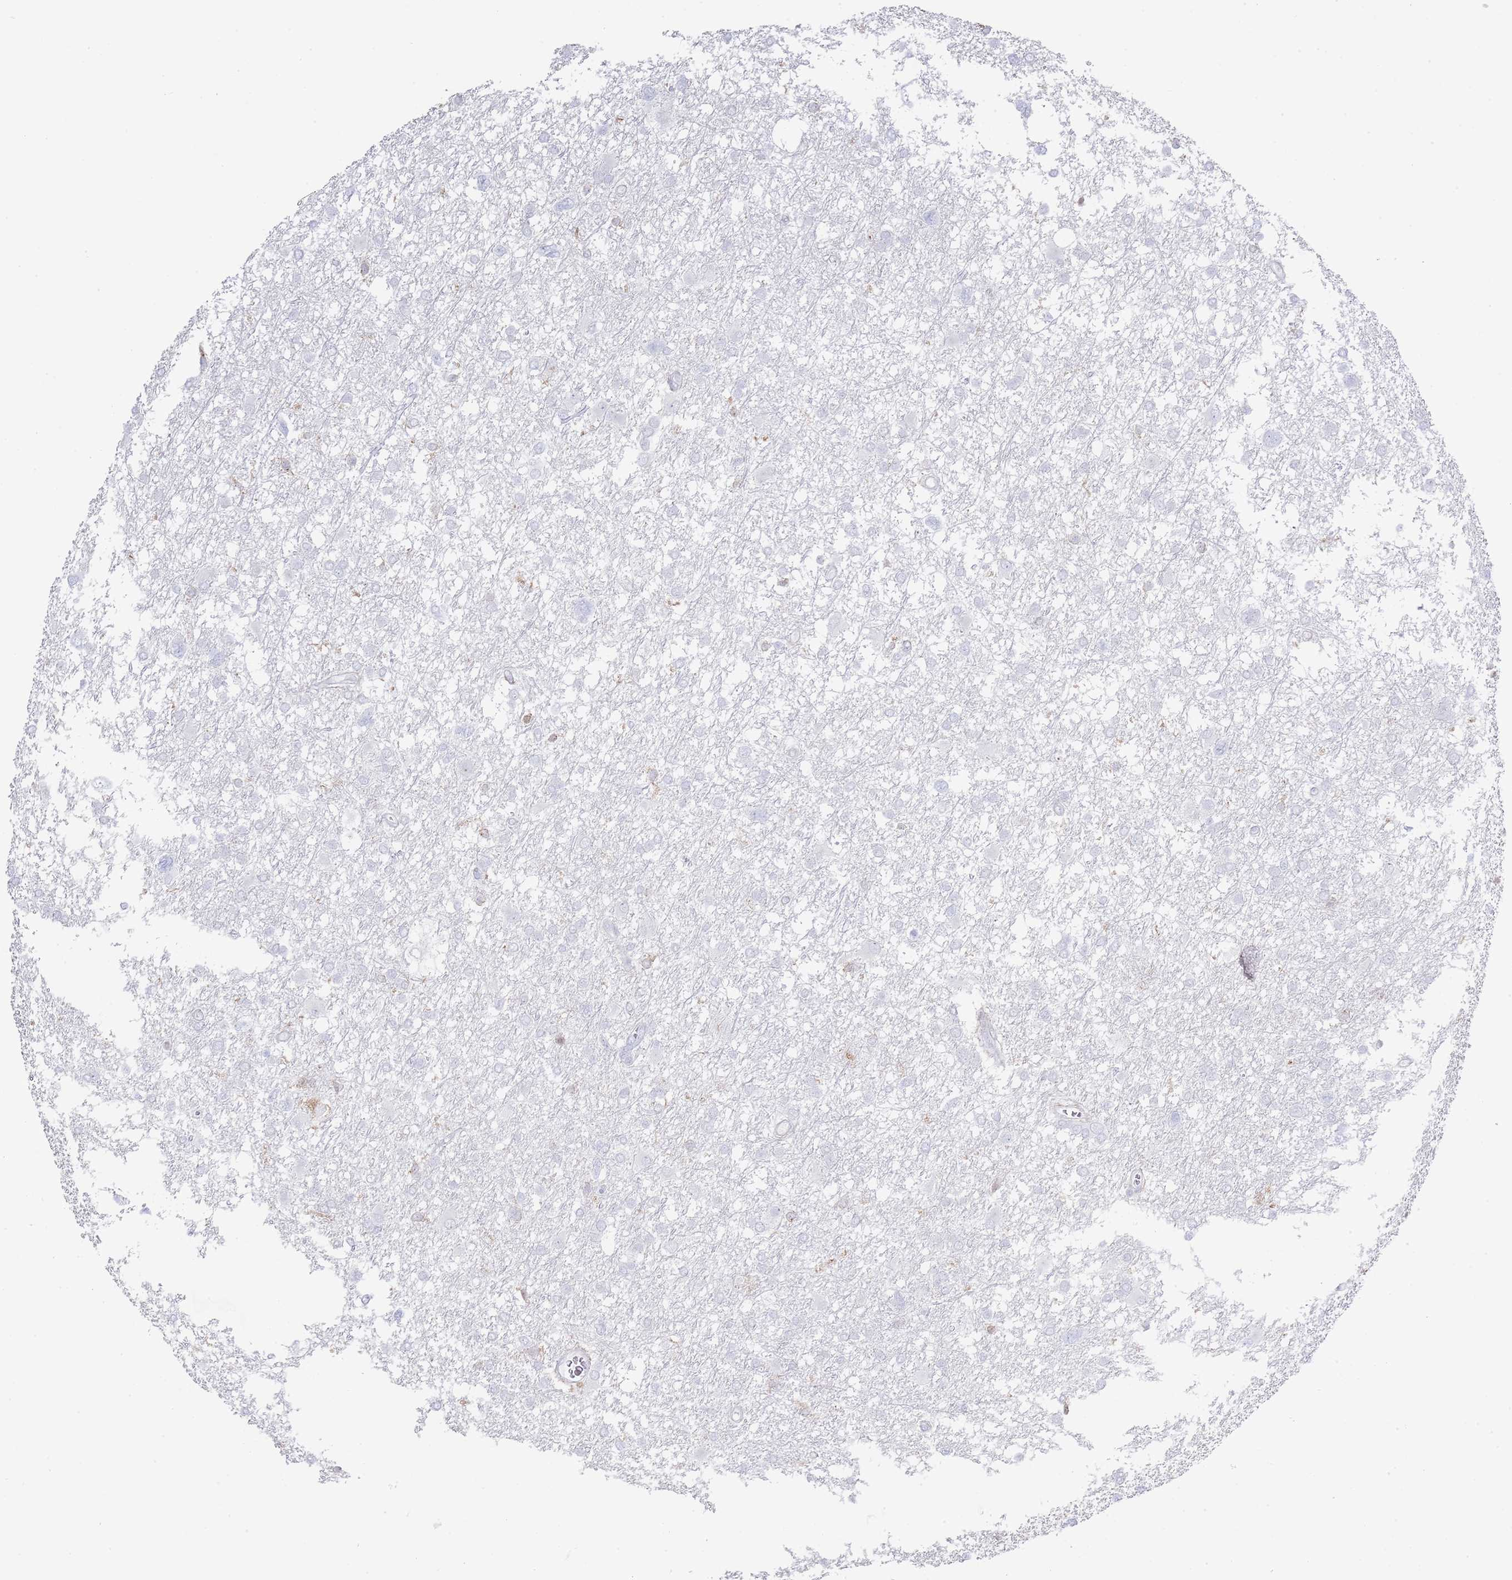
{"staining": {"intensity": "negative", "quantity": "none", "location": "none"}, "tissue": "glioma", "cell_type": "Tumor cells", "image_type": "cancer", "snomed": [{"axis": "morphology", "description": "Glioma, malignant, High grade"}, {"axis": "topography", "description": "Brain"}], "caption": "Tumor cells are negative for protein expression in human glioma. (DAB immunohistochemistry visualized using brightfield microscopy, high magnification).", "gene": "LPXN", "patient": {"sex": "male", "age": 61}}